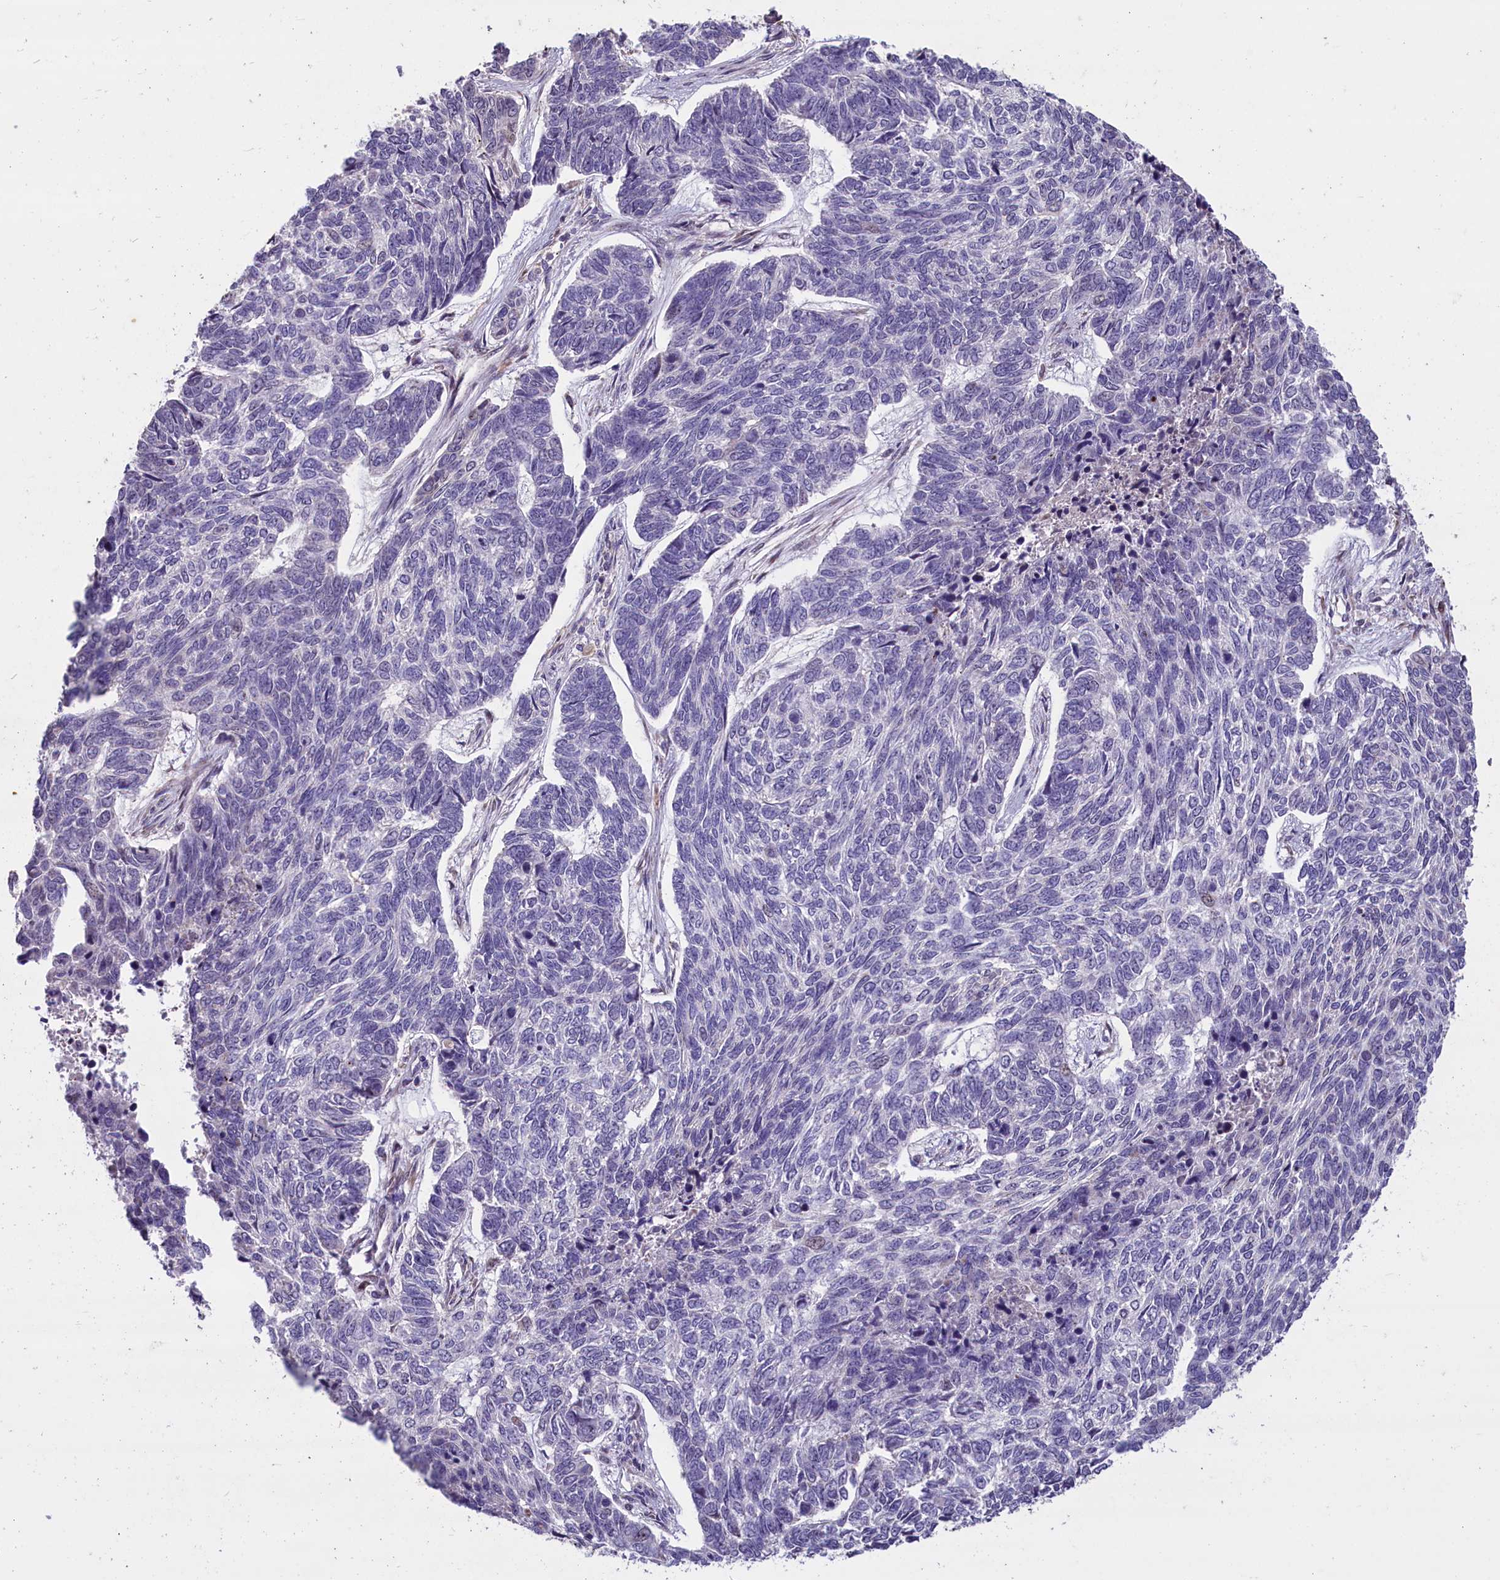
{"staining": {"intensity": "negative", "quantity": "none", "location": "none"}, "tissue": "skin cancer", "cell_type": "Tumor cells", "image_type": "cancer", "snomed": [{"axis": "morphology", "description": "Basal cell carcinoma"}, {"axis": "topography", "description": "Skin"}], "caption": "Basal cell carcinoma (skin) was stained to show a protein in brown. There is no significant positivity in tumor cells. The staining is performed using DAB brown chromogen with nuclei counter-stained in using hematoxylin.", "gene": "SHFL", "patient": {"sex": "female", "age": 65}}